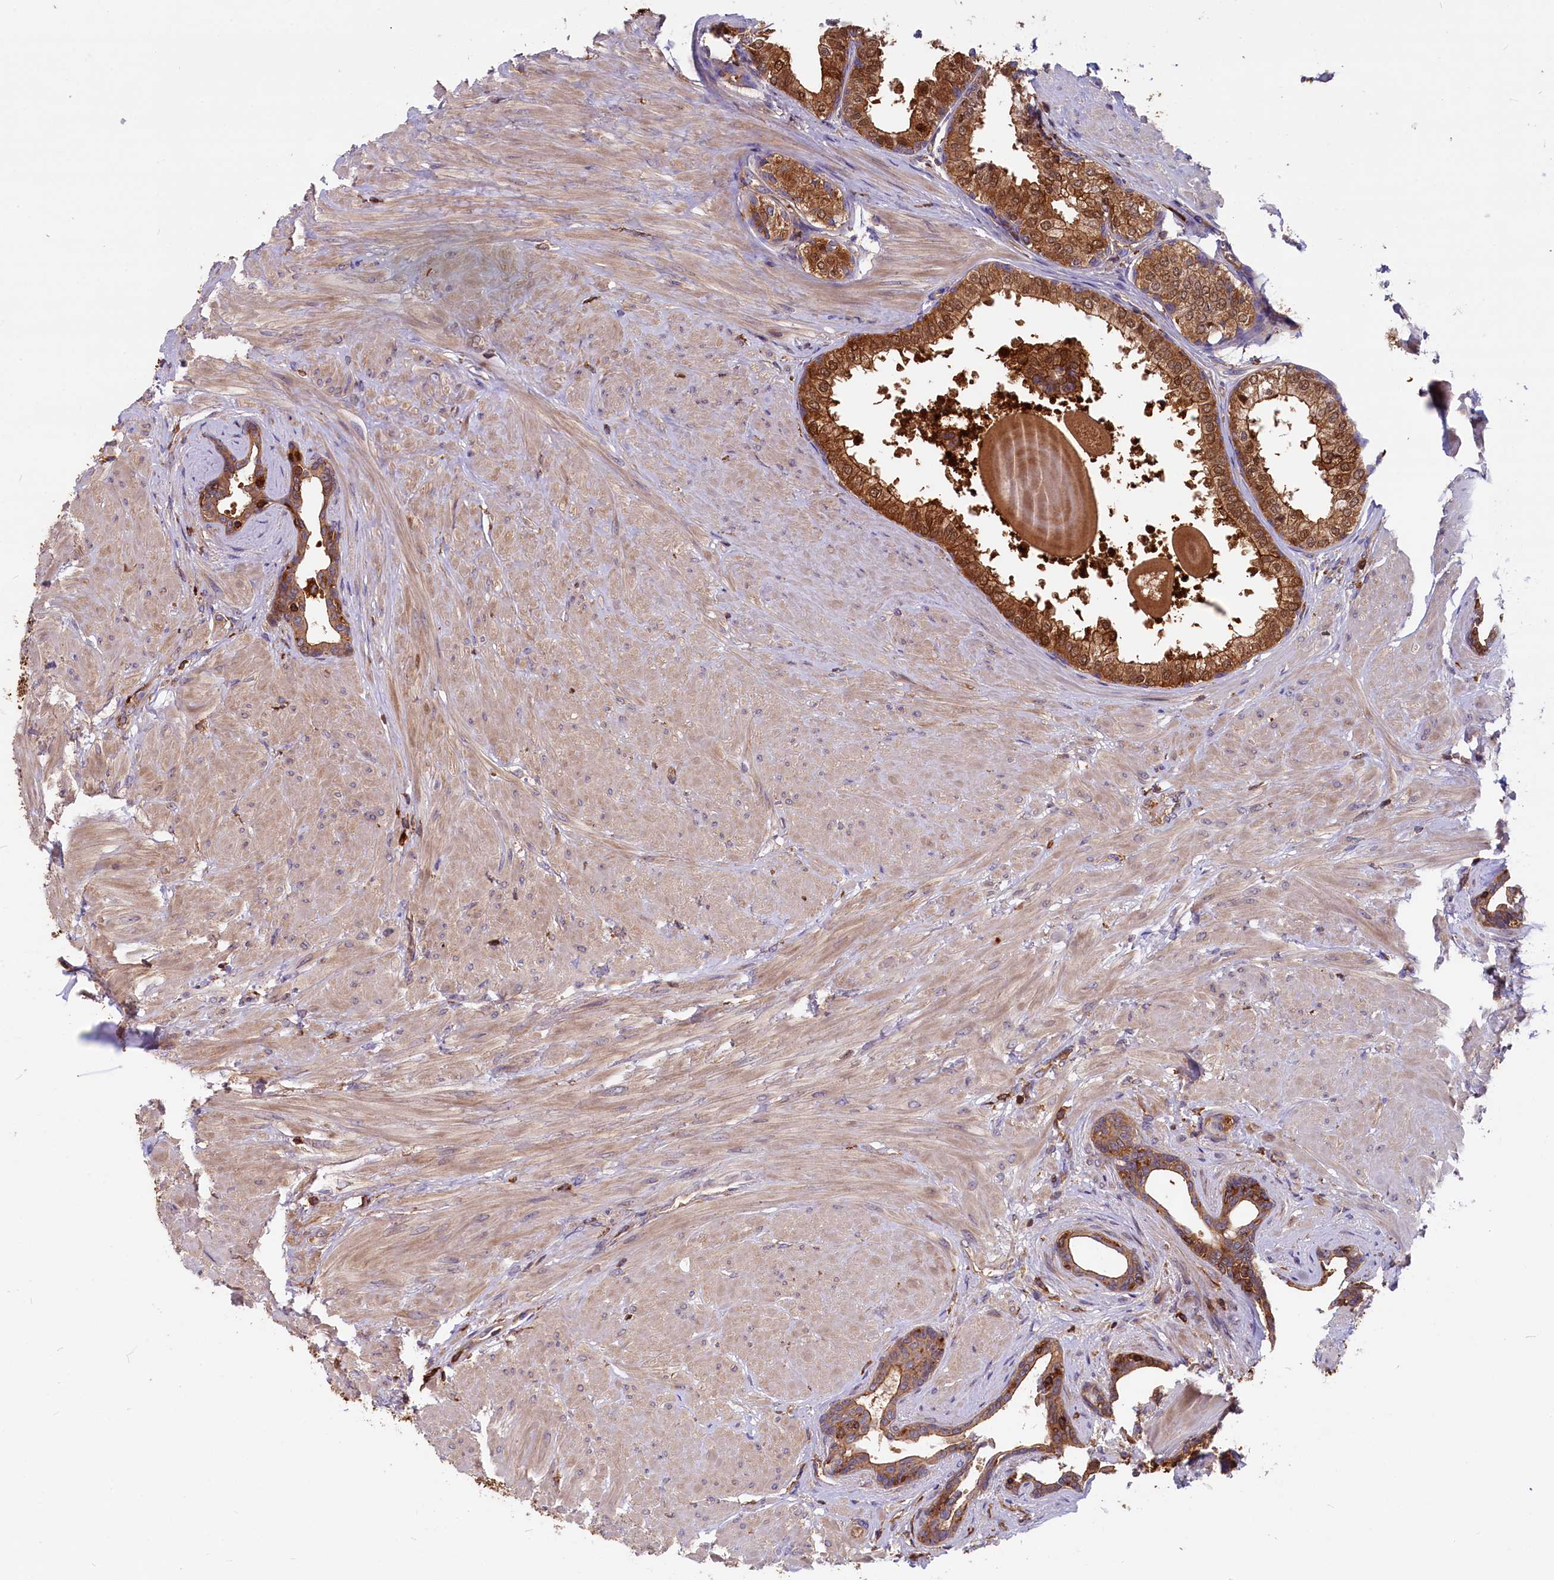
{"staining": {"intensity": "strong", "quantity": ">75%", "location": "cytoplasmic/membranous,nuclear"}, "tissue": "prostate", "cell_type": "Glandular cells", "image_type": "normal", "snomed": [{"axis": "morphology", "description": "Normal tissue, NOS"}, {"axis": "topography", "description": "Prostate"}], "caption": "A brown stain highlights strong cytoplasmic/membranous,nuclear staining of a protein in glandular cells of benign prostate.", "gene": "MYO9B", "patient": {"sex": "male", "age": 48}}